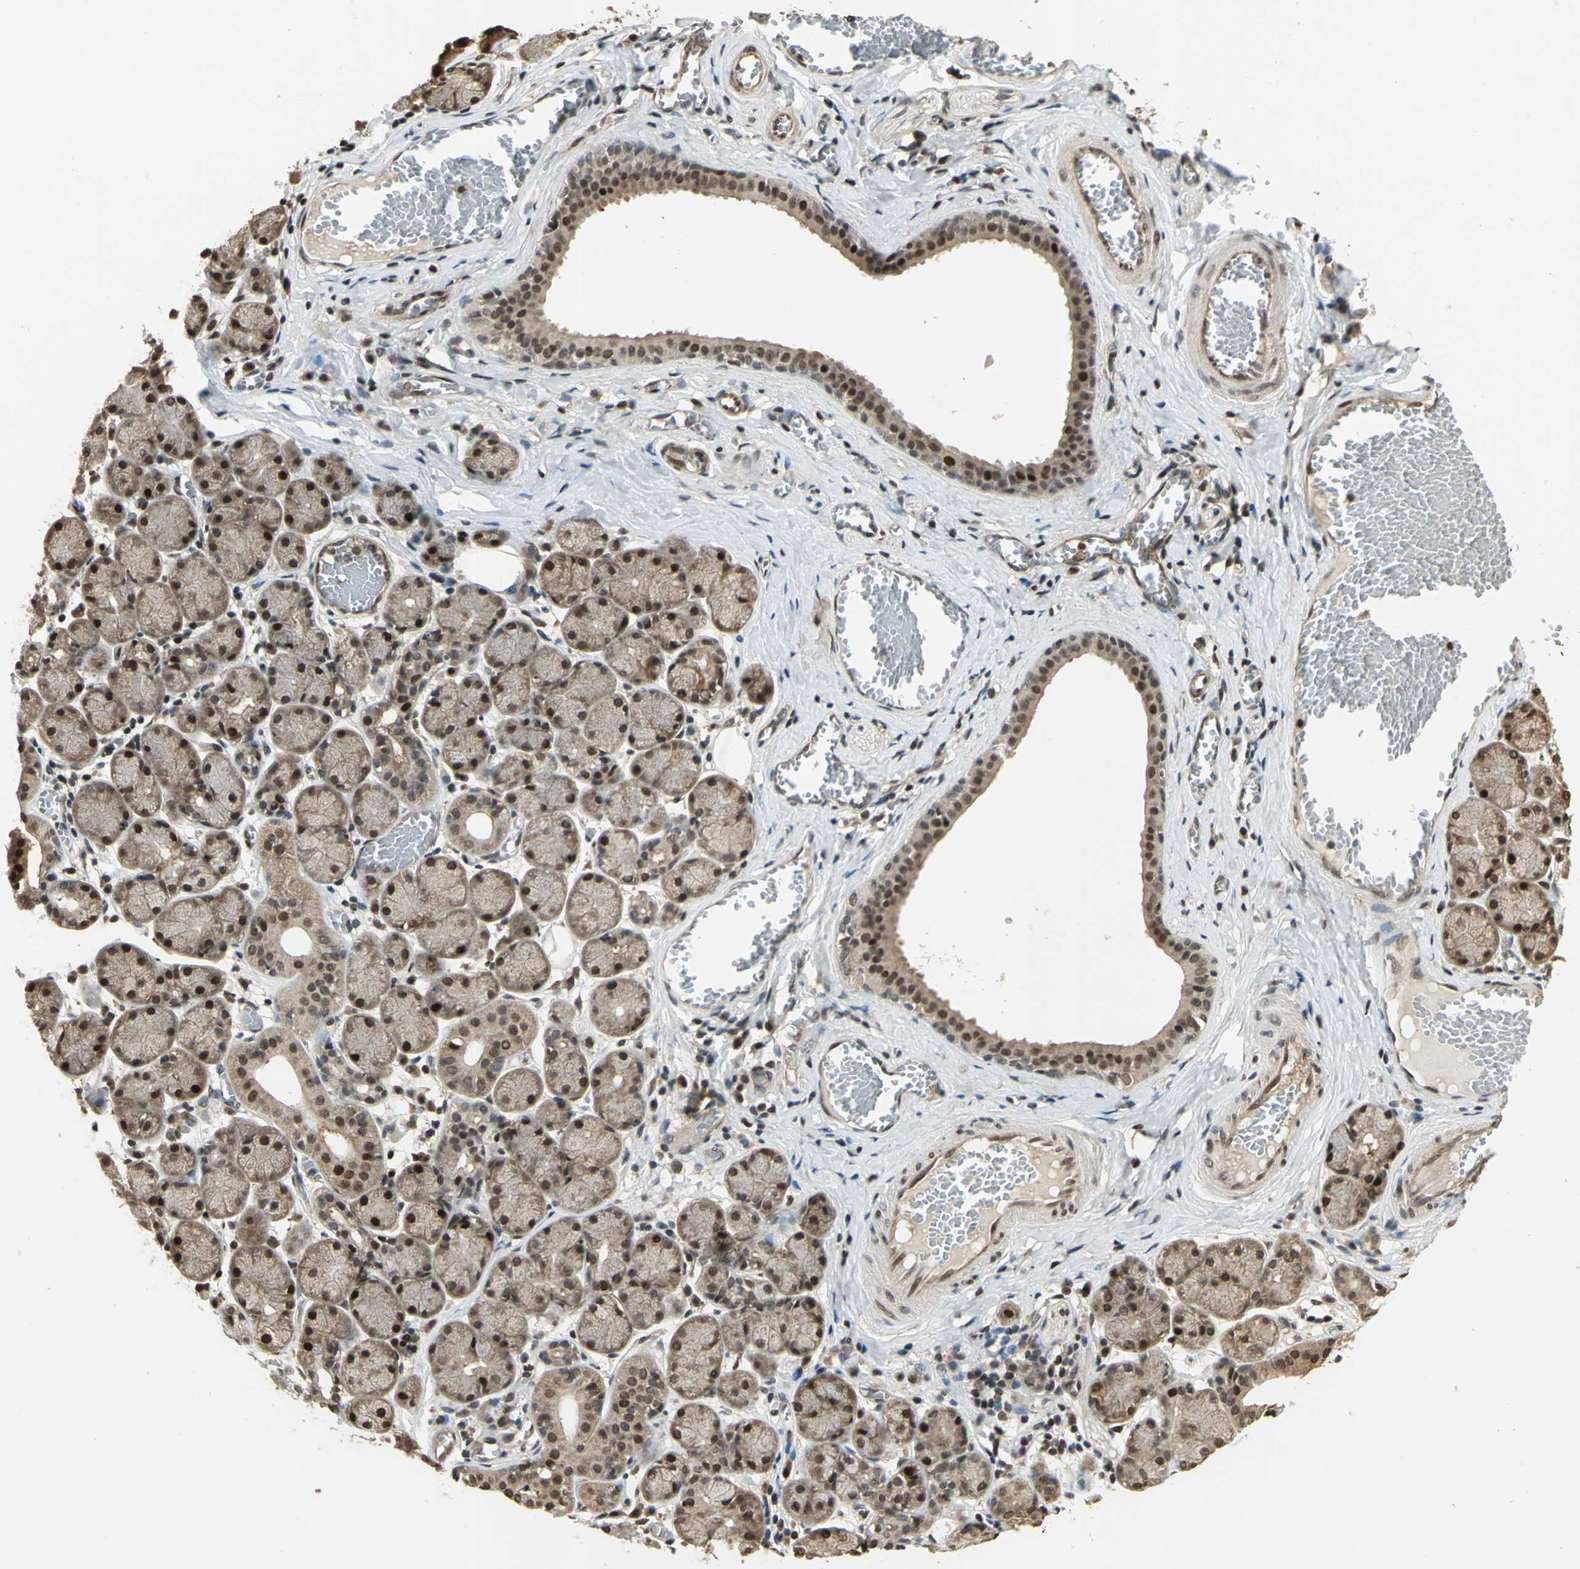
{"staining": {"intensity": "moderate", "quantity": ">75%", "location": "cytoplasmic/membranous,nuclear"}, "tissue": "salivary gland", "cell_type": "Glandular cells", "image_type": "normal", "snomed": [{"axis": "morphology", "description": "Normal tissue, NOS"}, {"axis": "topography", "description": "Salivary gland"}], "caption": "Immunohistochemistry (IHC) micrograph of unremarkable salivary gland stained for a protein (brown), which reveals medium levels of moderate cytoplasmic/membranous,nuclear staining in about >75% of glandular cells.", "gene": "PSMC3", "patient": {"sex": "female", "age": 24}}